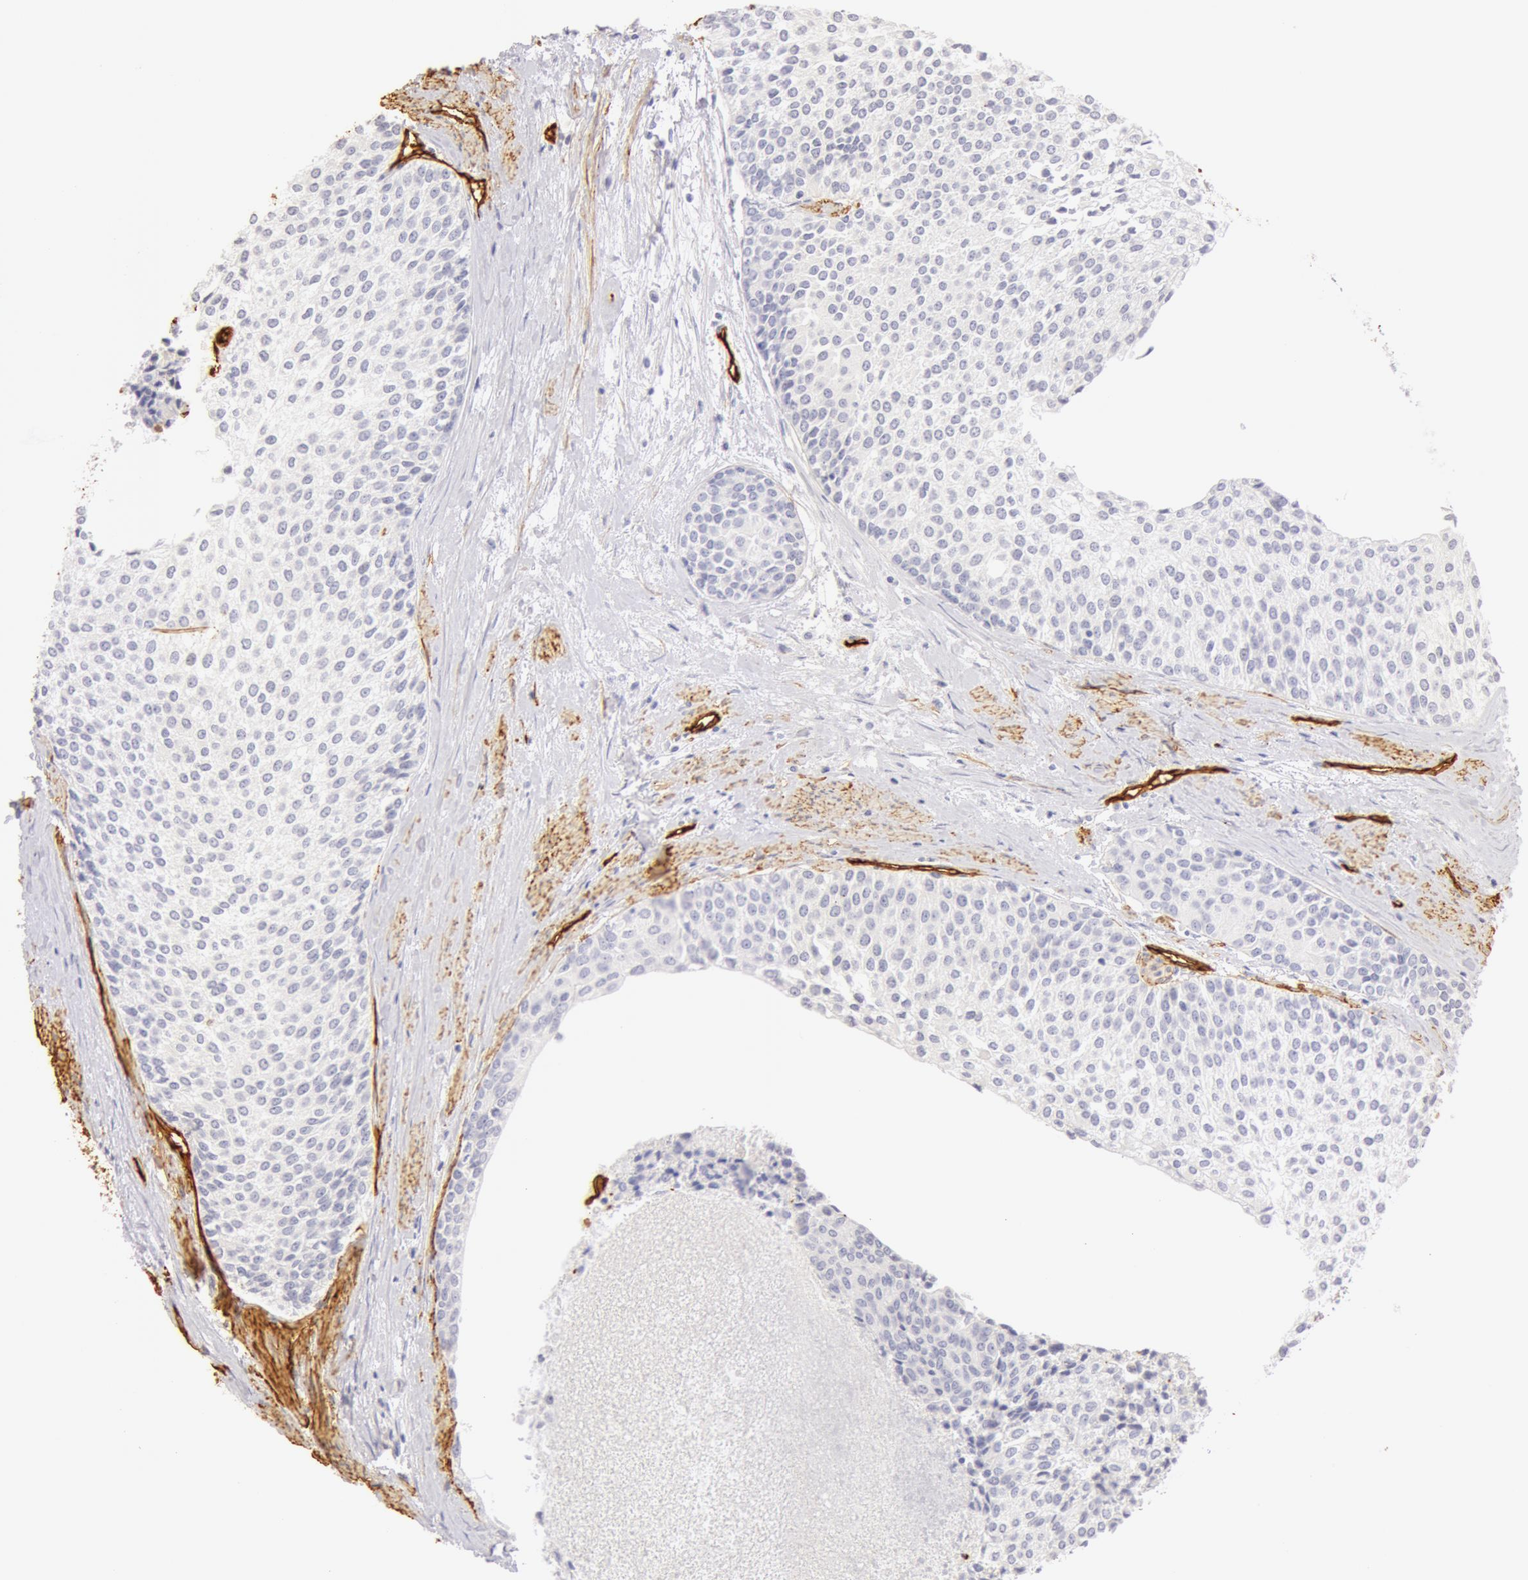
{"staining": {"intensity": "negative", "quantity": "none", "location": "none"}, "tissue": "urothelial cancer", "cell_type": "Tumor cells", "image_type": "cancer", "snomed": [{"axis": "morphology", "description": "Urothelial carcinoma, Low grade"}, {"axis": "topography", "description": "Urinary bladder"}], "caption": "DAB (3,3'-diaminobenzidine) immunohistochemical staining of human urothelial cancer exhibits no significant positivity in tumor cells. (Stains: DAB IHC with hematoxylin counter stain, Microscopy: brightfield microscopy at high magnification).", "gene": "AQP1", "patient": {"sex": "female", "age": 73}}